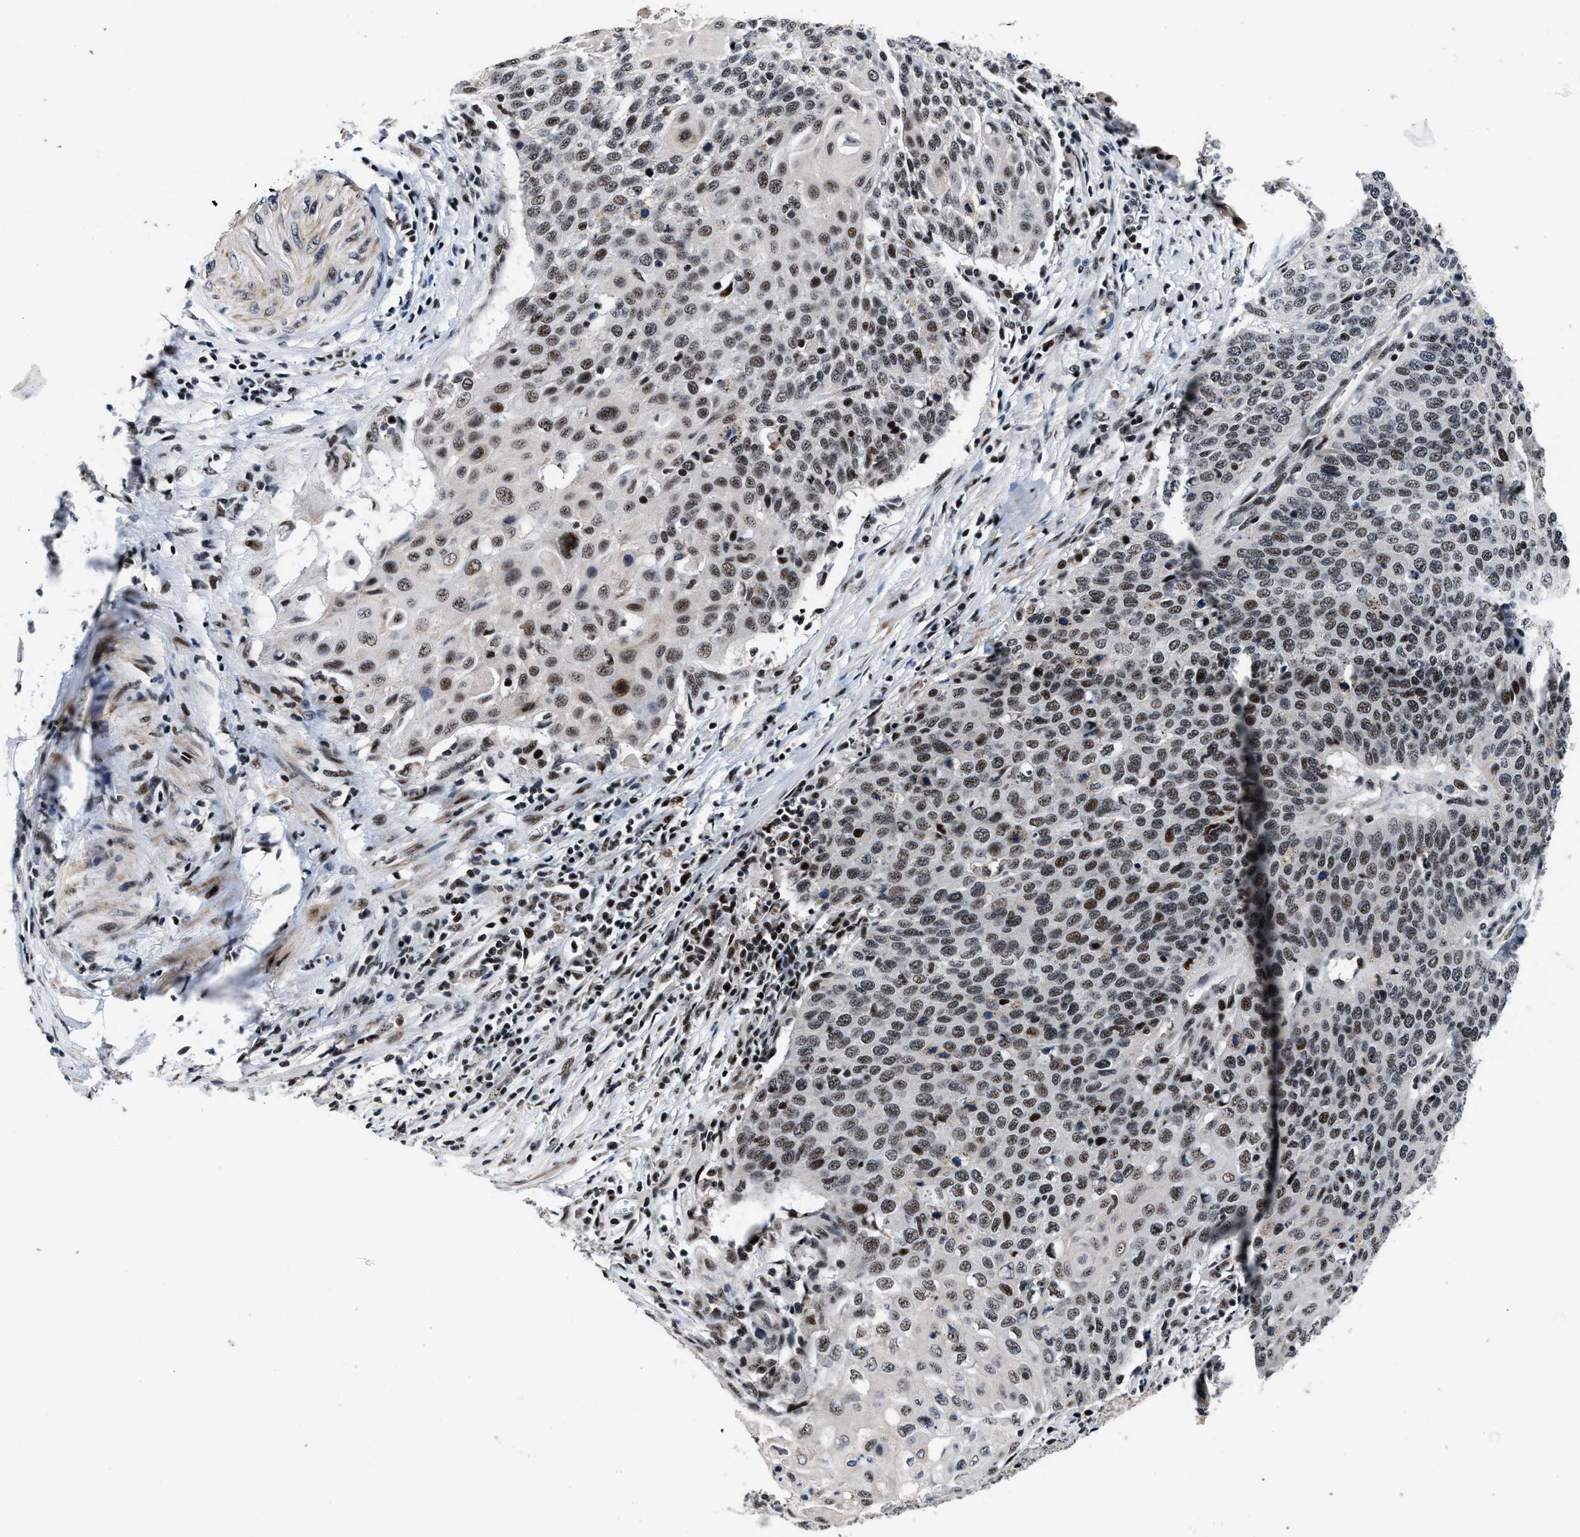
{"staining": {"intensity": "weak", "quantity": ">75%", "location": "nuclear"}, "tissue": "cervical cancer", "cell_type": "Tumor cells", "image_type": "cancer", "snomed": [{"axis": "morphology", "description": "Squamous cell carcinoma, NOS"}, {"axis": "topography", "description": "Cervix"}], "caption": "Cervical cancer stained with a brown dye displays weak nuclear positive positivity in approximately >75% of tumor cells.", "gene": "ZNF233", "patient": {"sex": "female", "age": 39}}